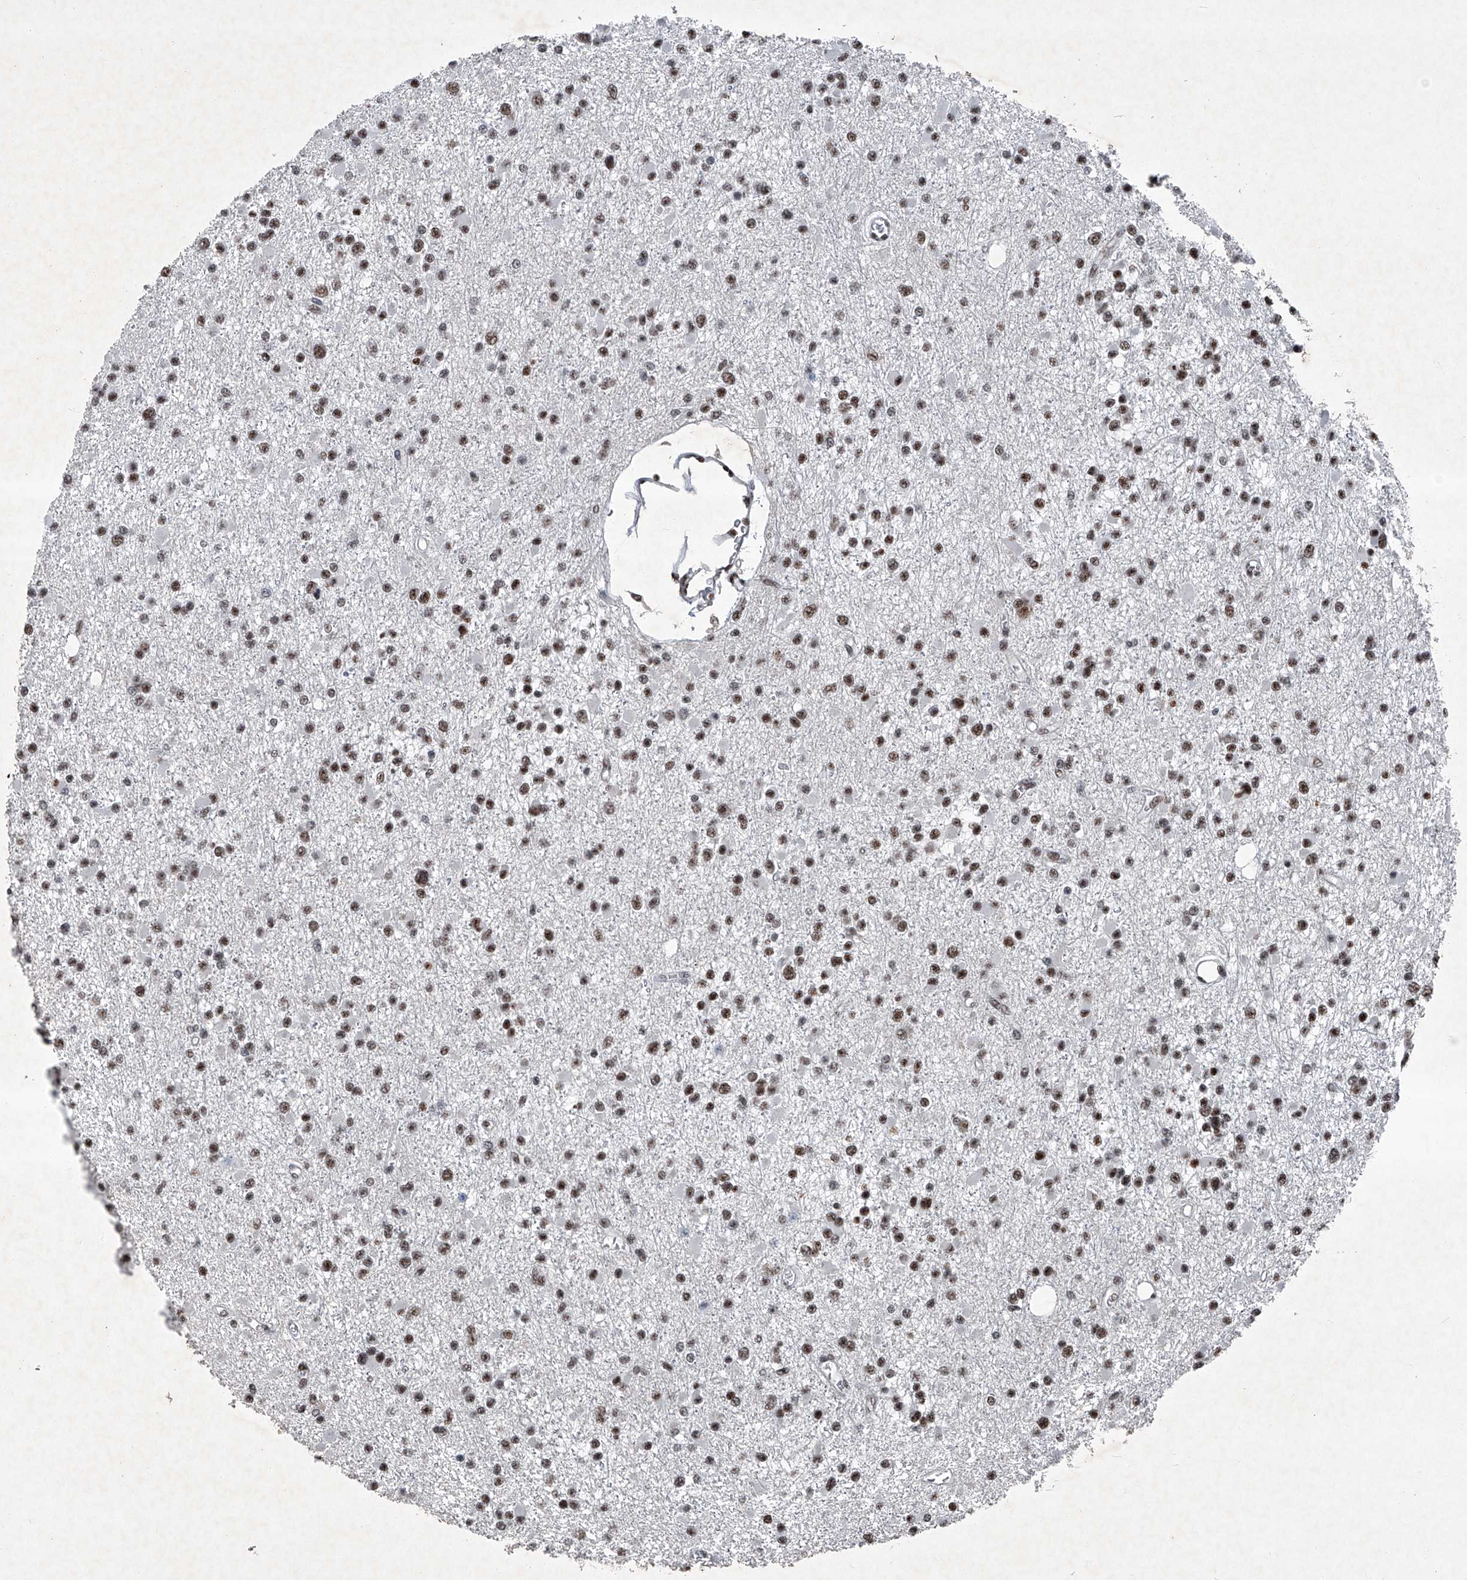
{"staining": {"intensity": "moderate", "quantity": ">75%", "location": "nuclear"}, "tissue": "glioma", "cell_type": "Tumor cells", "image_type": "cancer", "snomed": [{"axis": "morphology", "description": "Glioma, malignant, Low grade"}, {"axis": "topography", "description": "Brain"}], "caption": "Glioma was stained to show a protein in brown. There is medium levels of moderate nuclear positivity in approximately >75% of tumor cells. The staining was performed using DAB to visualize the protein expression in brown, while the nuclei were stained in blue with hematoxylin (Magnification: 20x).", "gene": "DDX39B", "patient": {"sex": "female", "age": 22}}